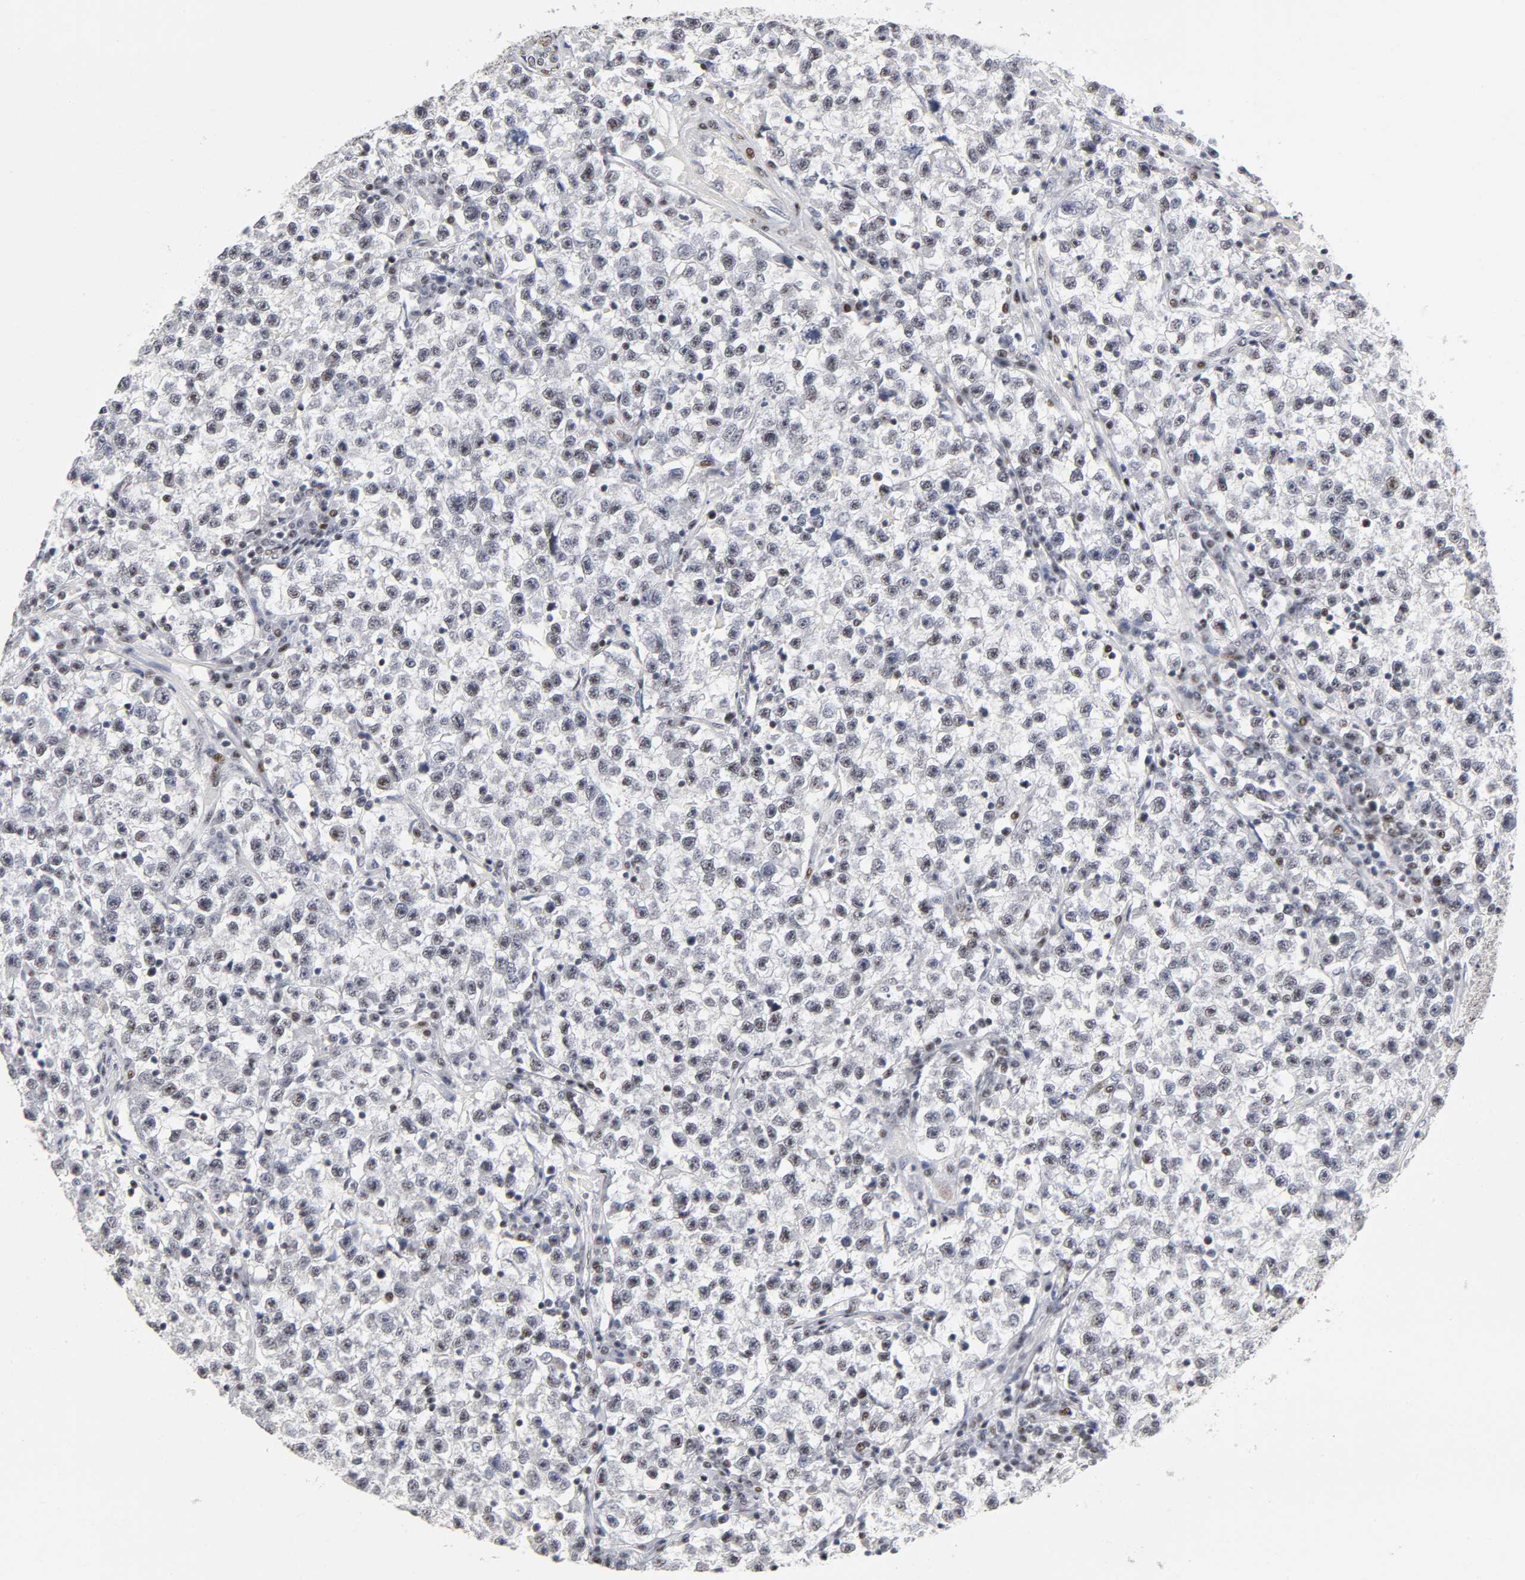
{"staining": {"intensity": "negative", "quantity": "none", "location": "none"}, "tissue": "testis cancer", "cell_type": "Tumor cells", "image_type": "cancer", "snomed": [{"axis": "morphology", "description": "Seminoma, NOS"}, {"axis": "topography", "description": "Testis"}], "caption": "Protein analysis of seminoma (testis) demonstrates no significant staining in tumor cells.", "gene": "SP3", "patient": {"sex": "male", "age": 22}}